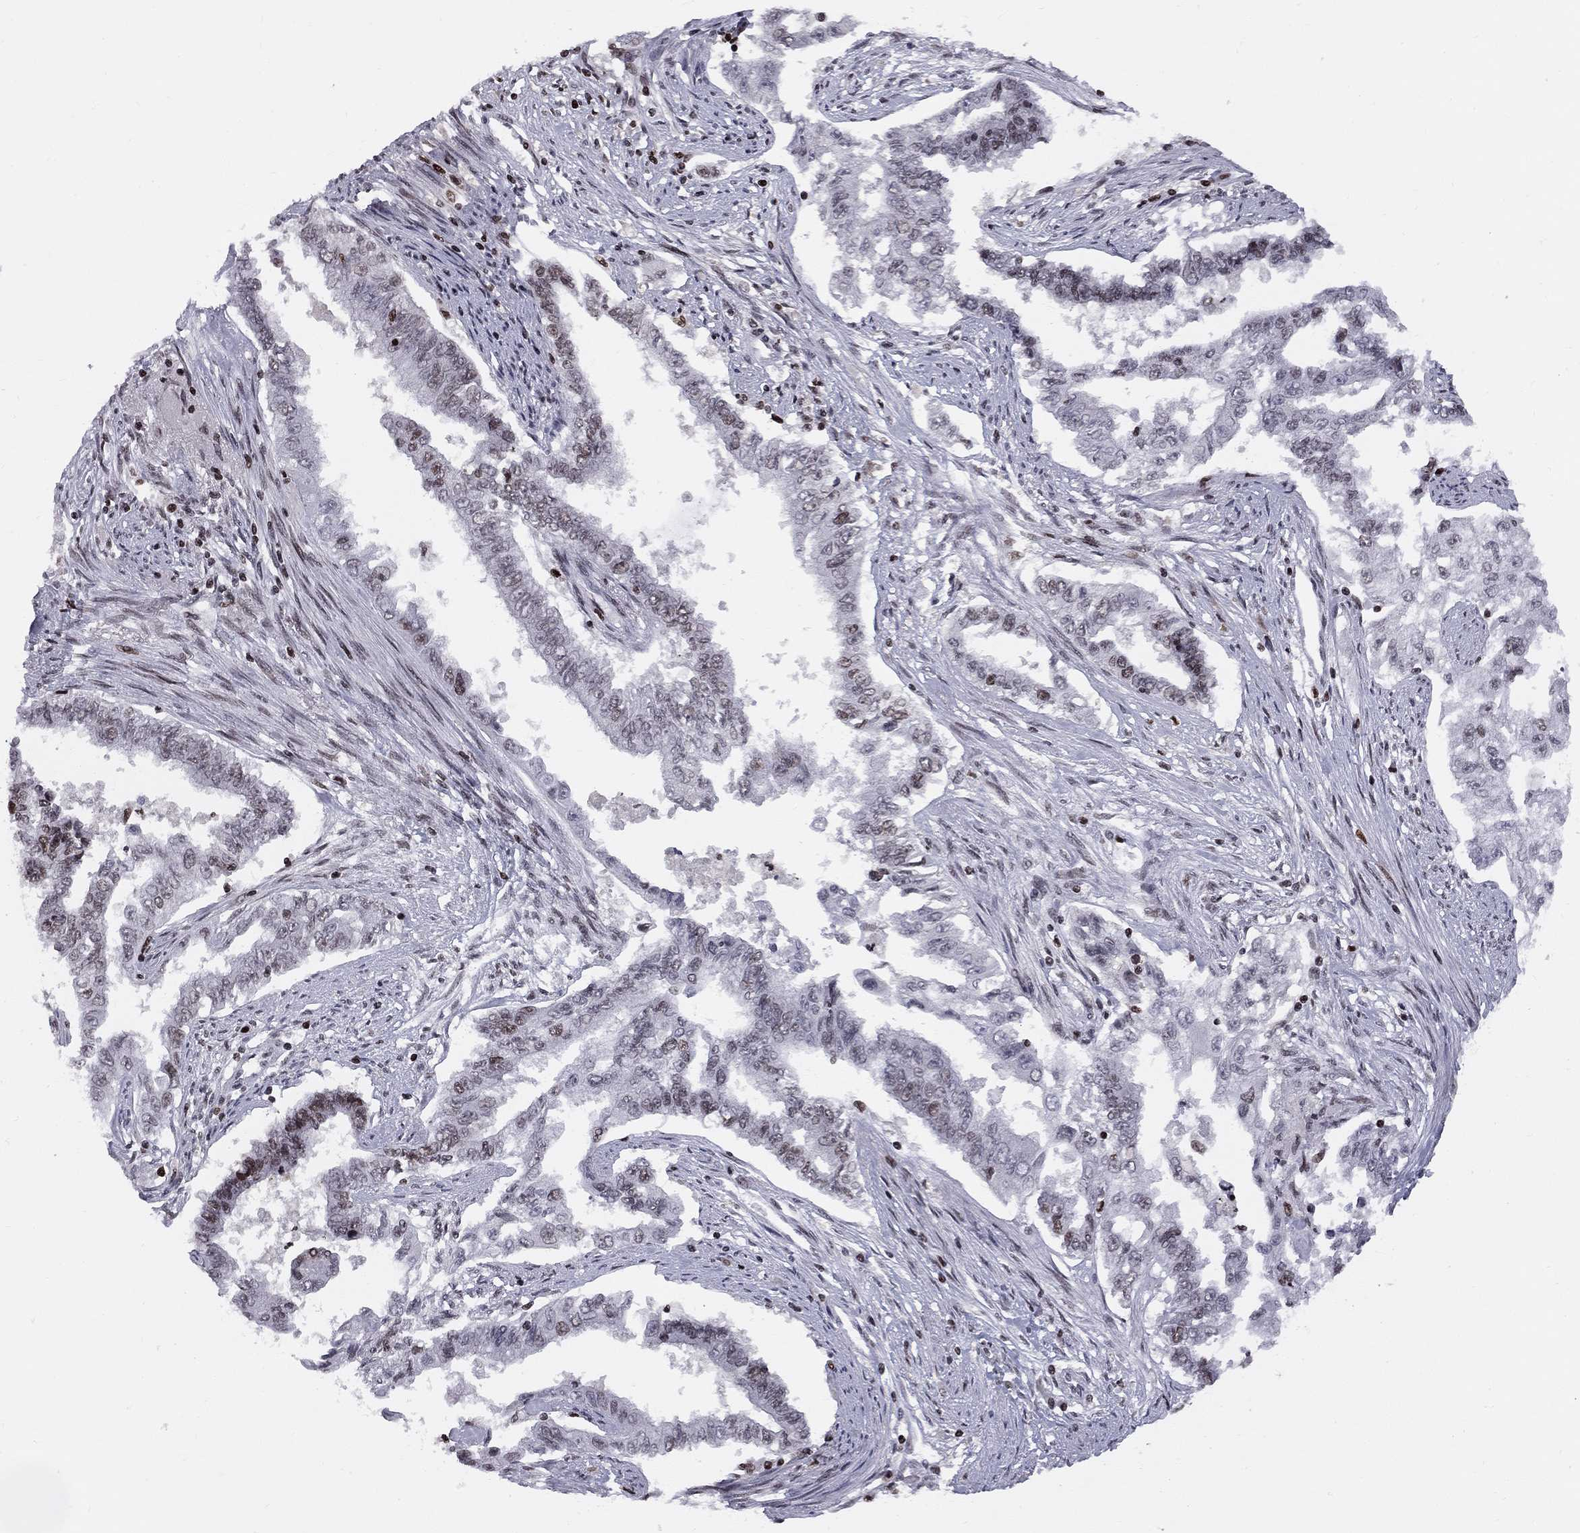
{"staining": {"intensity": "moderate", "quantity": "<25%", "location": "nuclear"}, "tissue": "endometrial cancer", "cell_type": "Tumor cells", "image_type": "cancer", "snomed": [{"axis": "morphology", "description": "Adenocarcinoma, NOS"}, {"axis": "topography", "description": "Uterus"}], "caption": "Protein staining of endometrial cancer tissue demonstrates moderate nuclear expression in approximately <25% of tumor cells.", "gene": "RNASEH2C", "patient": {"sex": "female", "age": 59}}